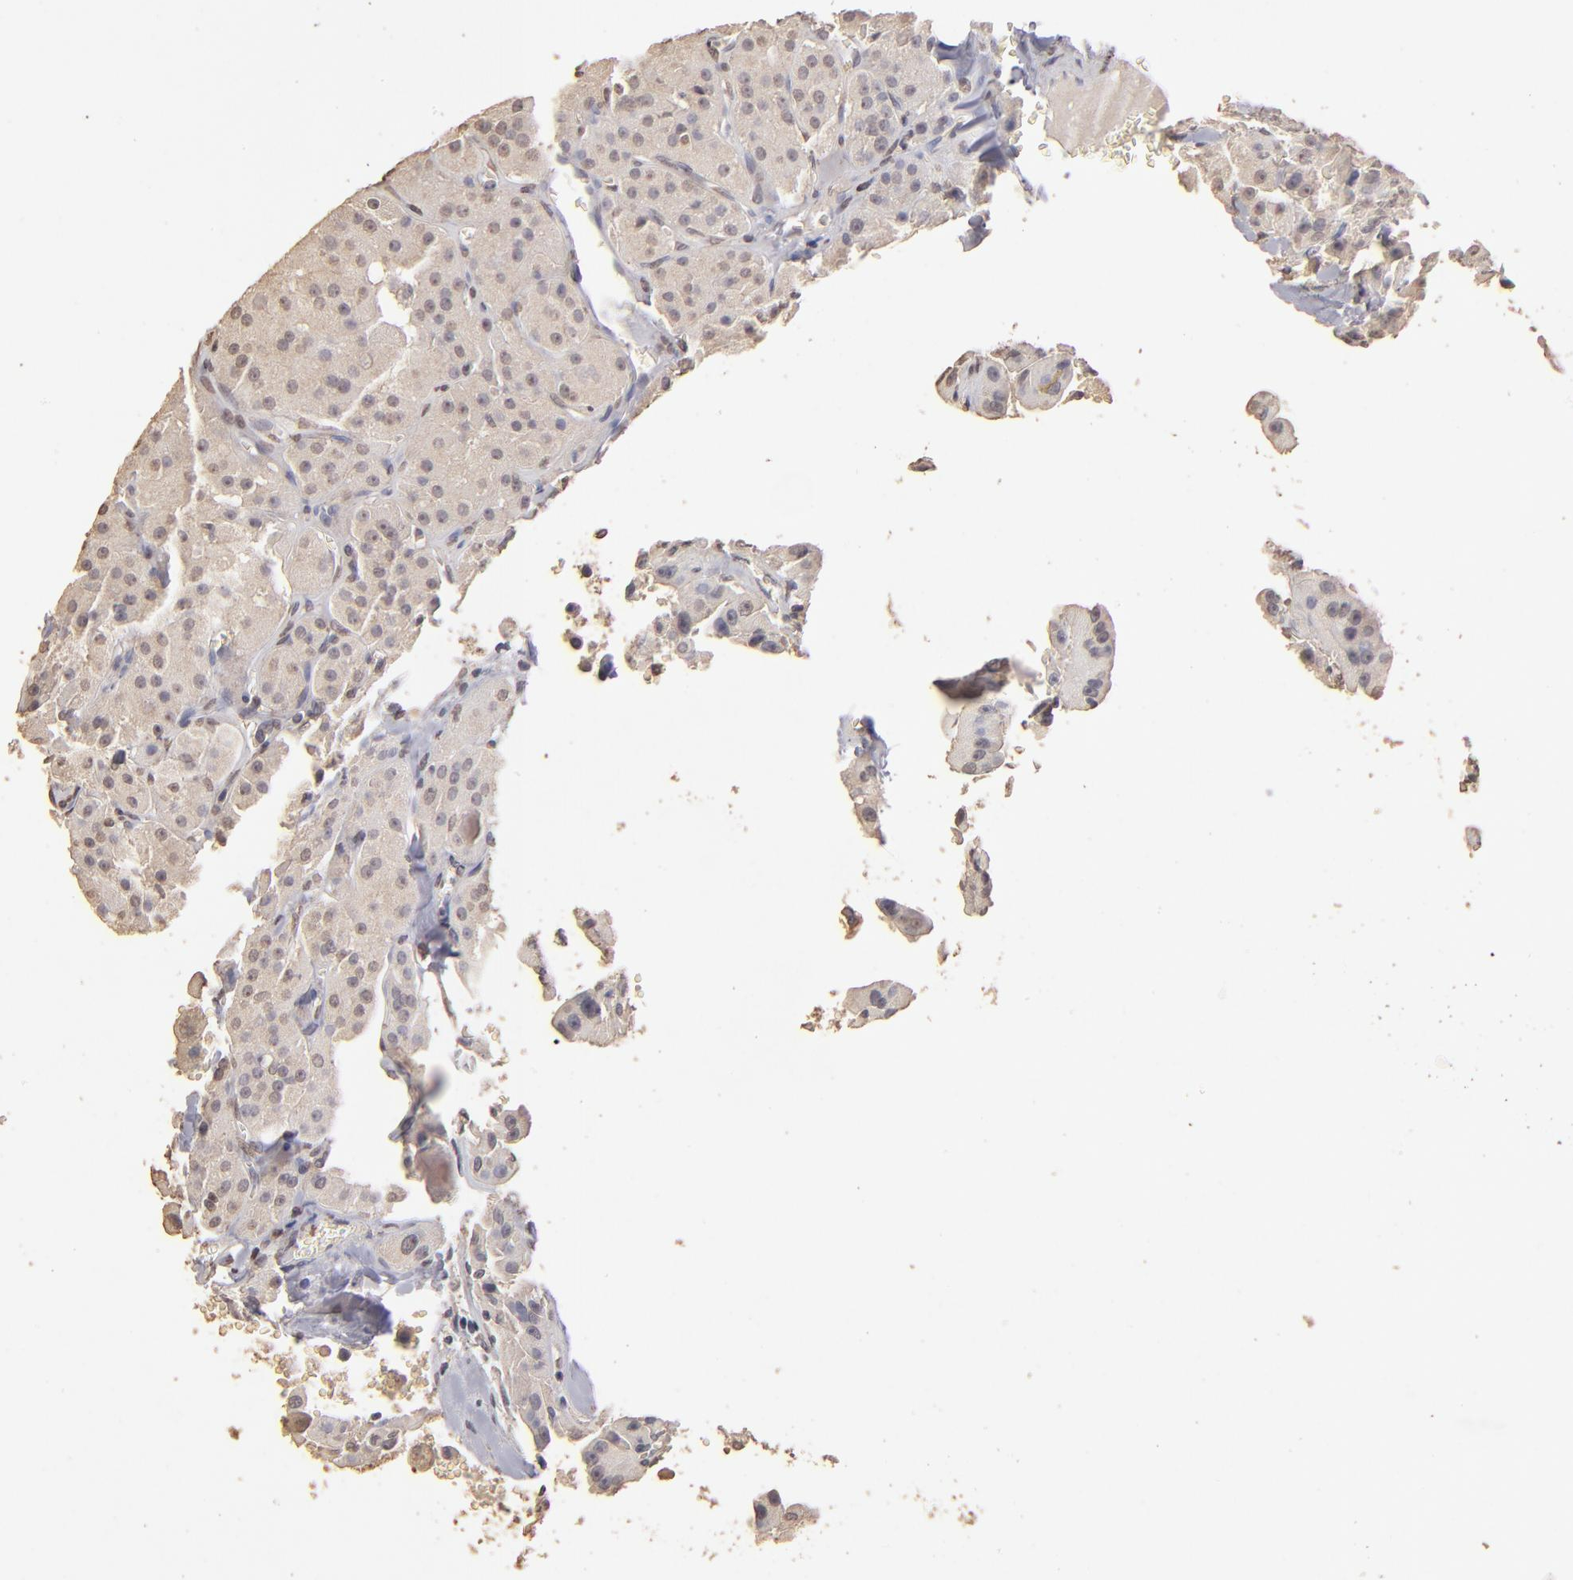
{"staining": {"intensity": "weak", "quantity": "25%-75%", "location": "cytoplasmic/membranous"}, "tissue": "thyroid cancer", "cell_type": "Tumor cells", "image_type": "cancer", "snomed": [{"axis": "morphology", "description": "Carcinoma, NOS"}, {"axis": "topography", "description": "Thyroid gland"}], "caption": "Protein staining of thyroid cancer tissue reveals weak cytoplasmic/membranous expression in about 25%-75% of tumor cells.", "gene": "OPHN1", "patient": {"sex": "male", "age": 76}}